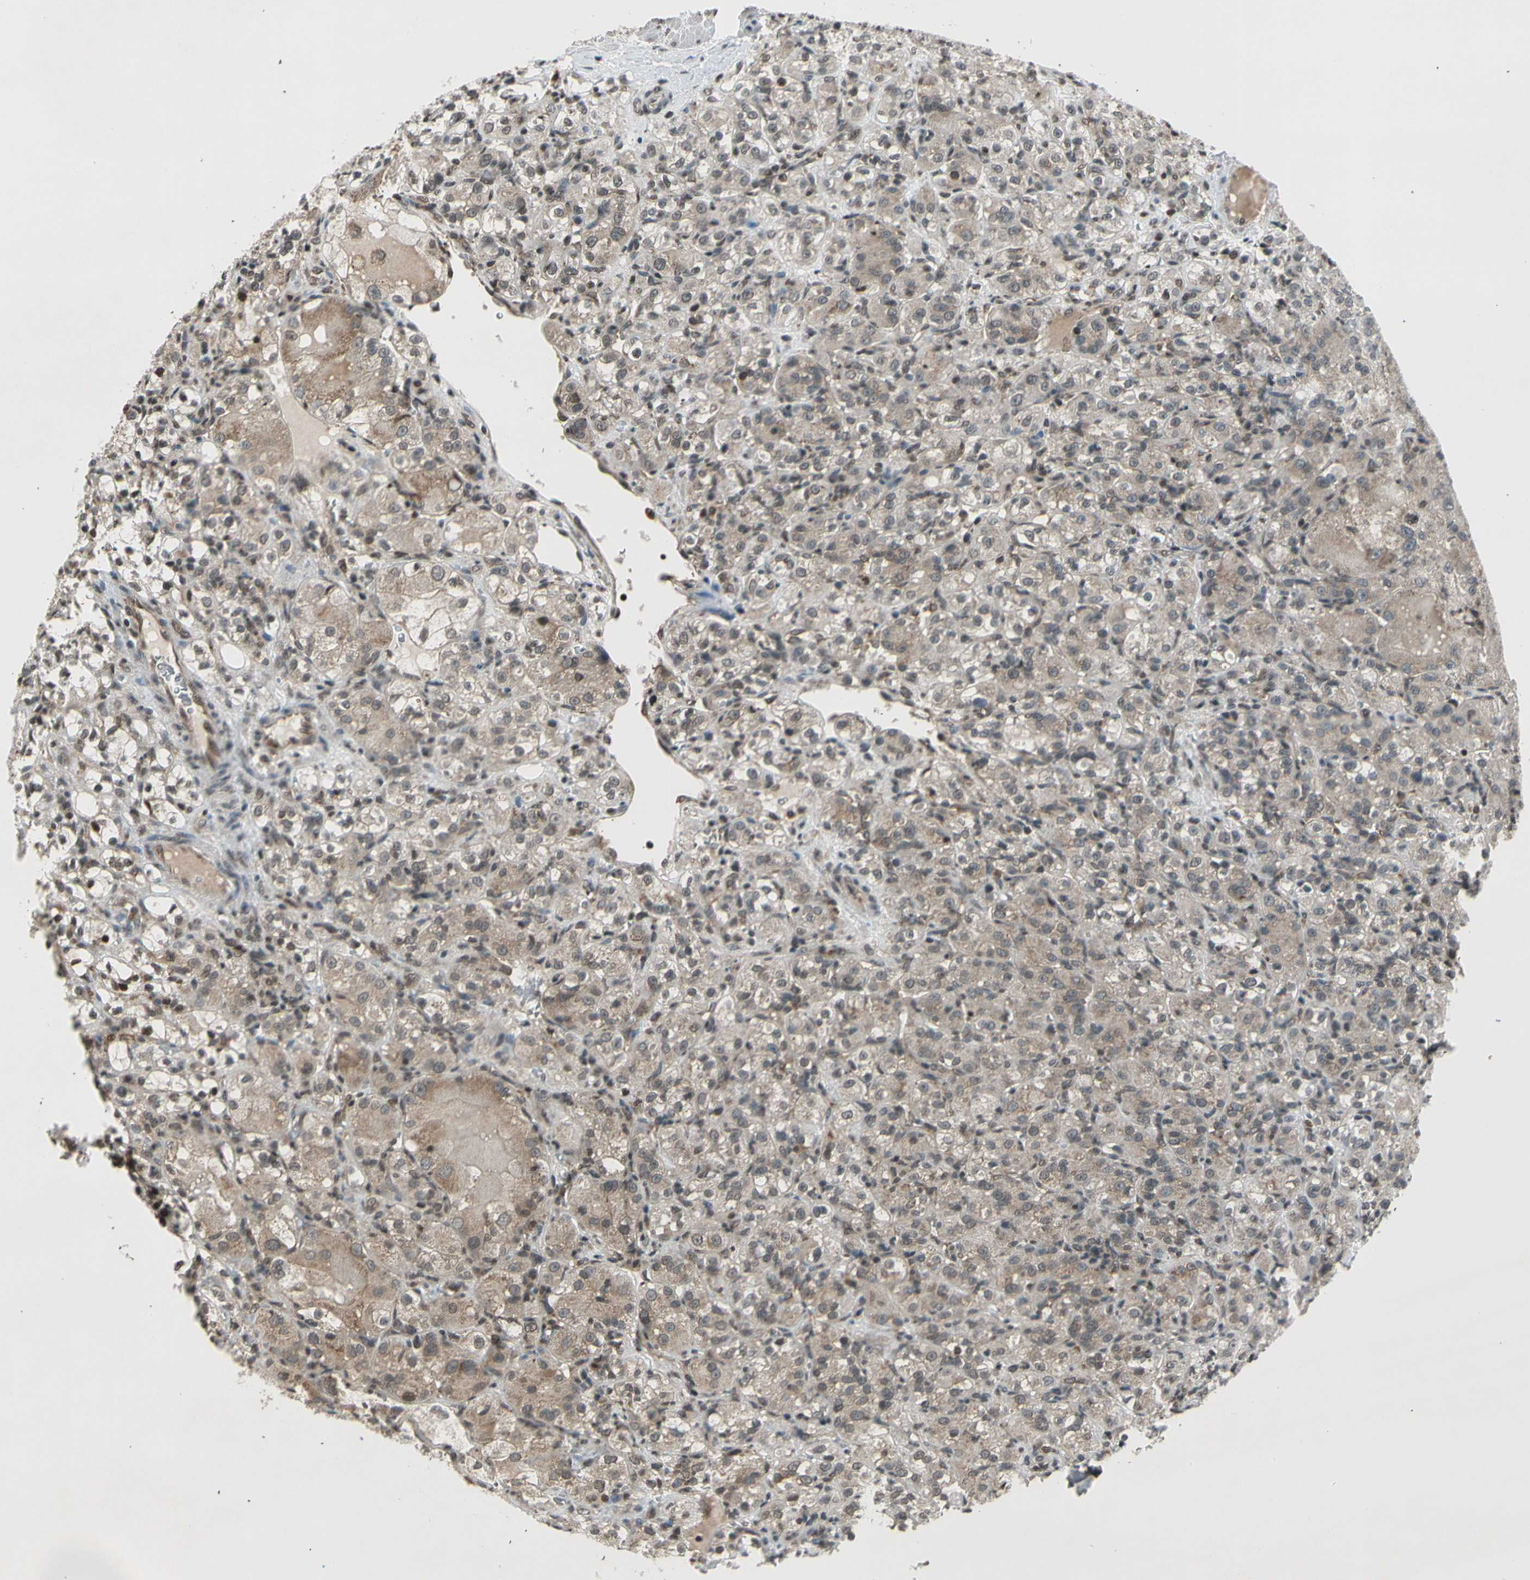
{"staining": {"intensity": "weak", "quantity": "25%-75%", "location": "cytoplasmic/membranous"}, "tissue": "renal cancer", "cell_type": "Tumor cells", "image_type": "cancer", "snomed": [{"axis": "morphology", "description": "Normal tissue, NOS"}, {"axis": "morphology", "description": "Adenocarcinoma, NOS"}, {"axis": "topography", "description": "Kidney"}], "caption": "This is an image of immunohistochemistry (IHC) staining of renal cancer, which shows weak expression in the cytoplasmic/membranous of tumor cells.", "gene": "SMN2", "patient": {"sex": "male", "age": 61}}